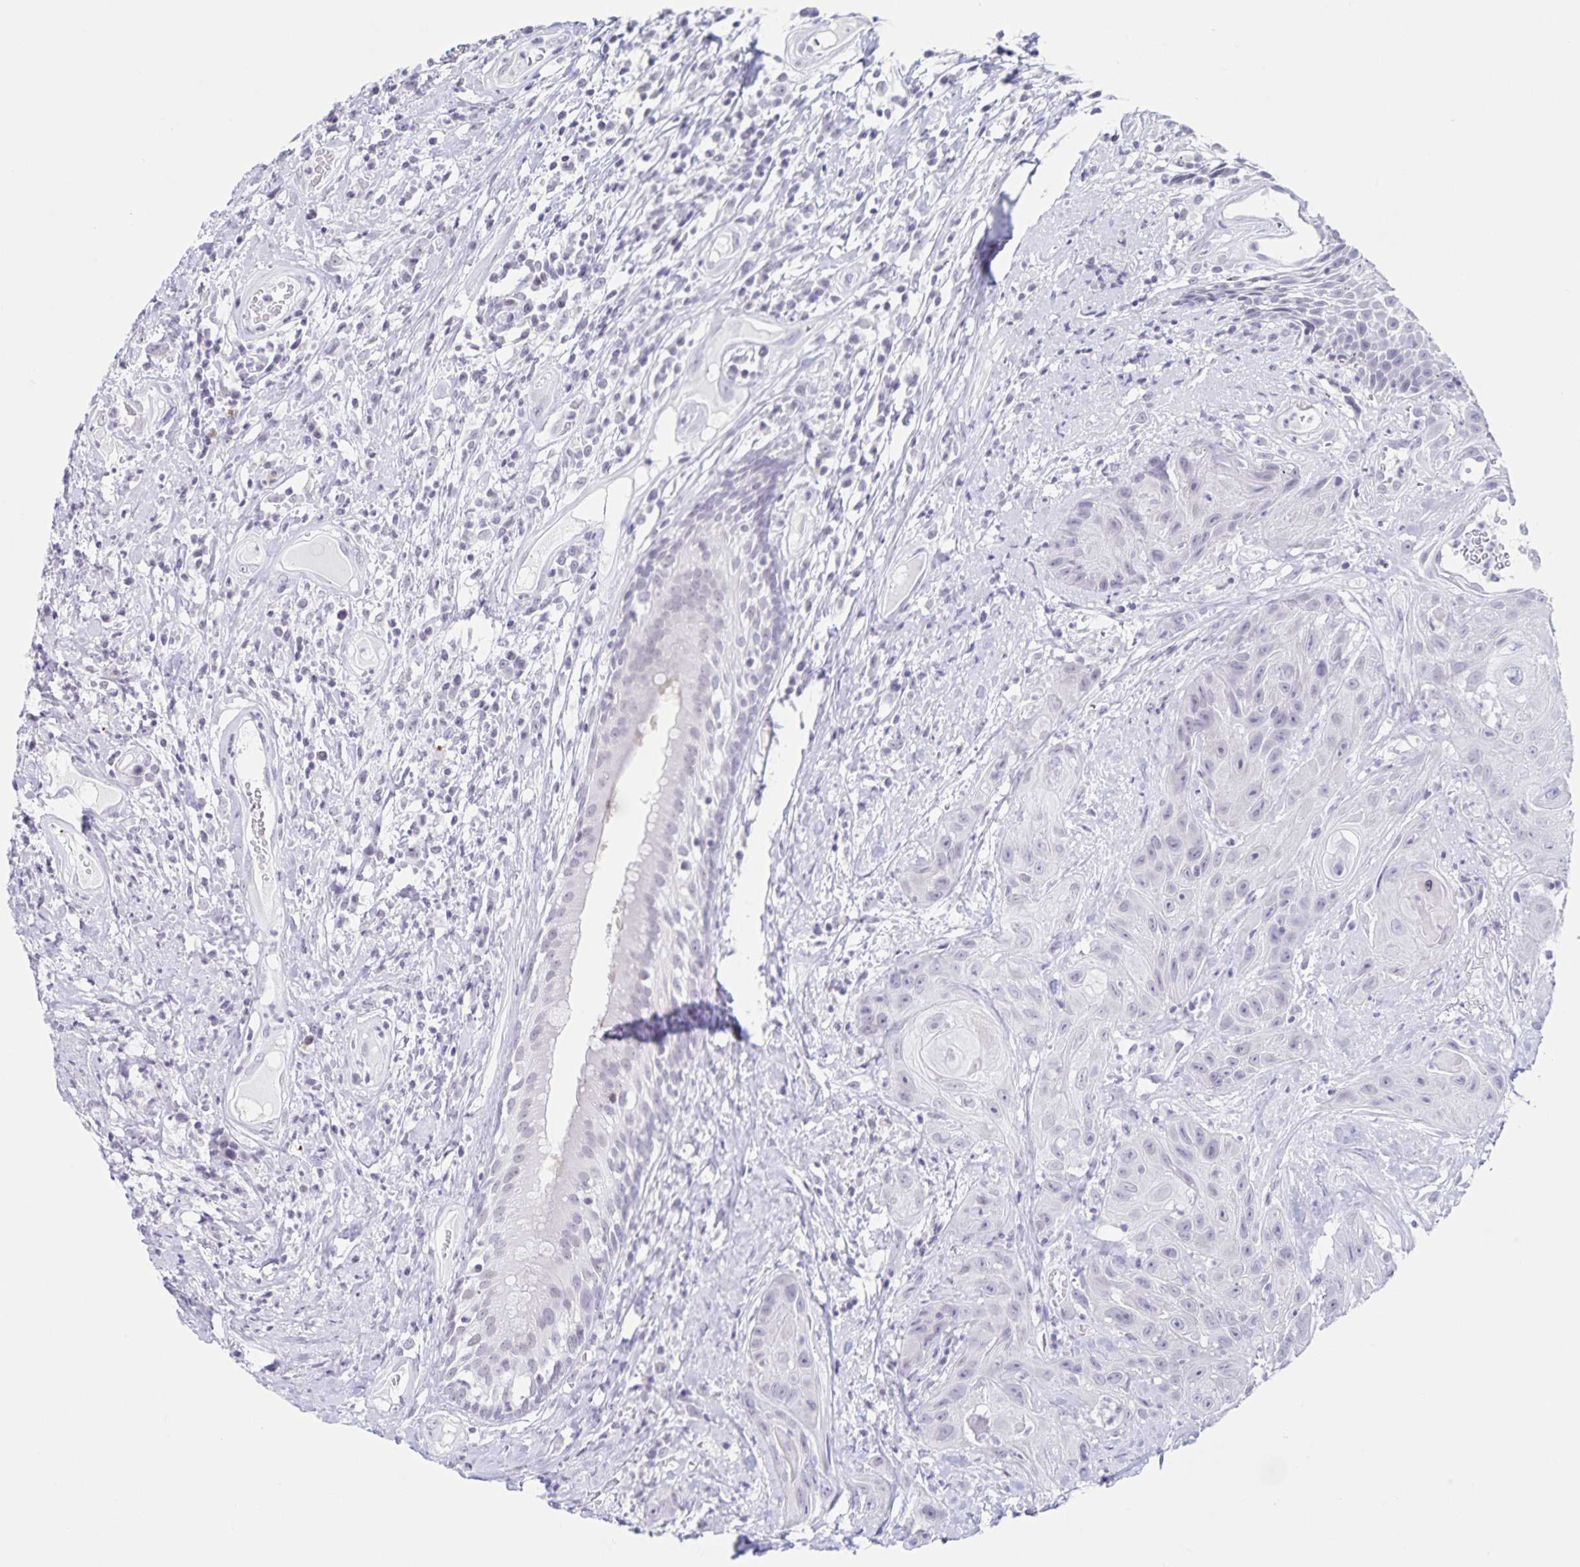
{"staining": {"intensity": "negative", "quantity": "none", "location": "none"}, "tissue": "head and neck cancer", "cell_type": "Tumor cells", "image_type": "cancer", "snomed": [{"axis": "morphology", "description": "Squamous cell carcinoma, NOS"}, {"axis": "topography", "description": "Head-Neck"}], "caption": "Immunohistochemical staining of human head and neck squamous cell carcinoma reveals no significant positivity in tumor cells.", "gene": "LCE6A", "patient": {"sex": "male", "age": 57}}